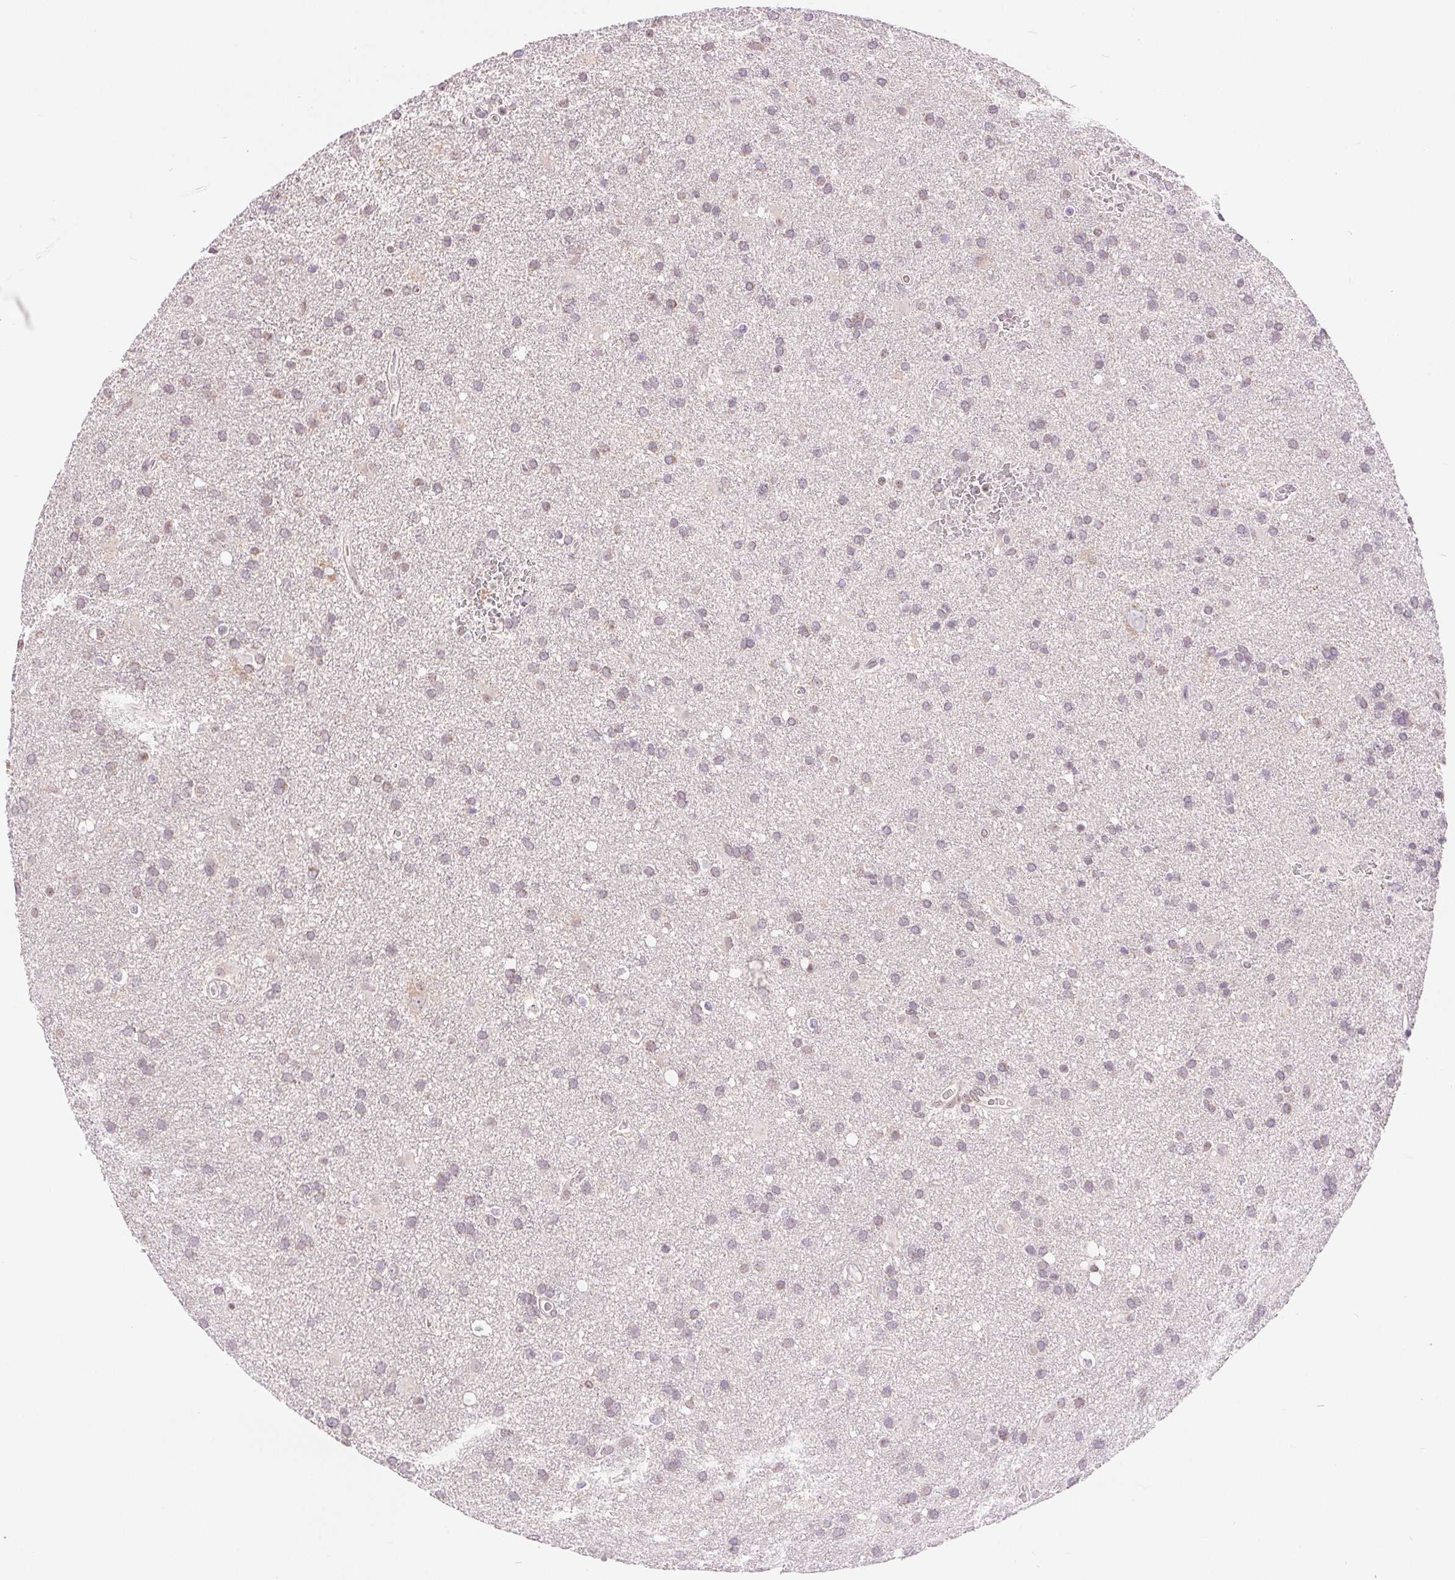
{"staining": {"intensity": "weak", "quantity": "<25%", "location": "cytoplasmic/membranous"}, "tissue": "glioma", "cell_type": "Tumor cells", "image_type": "cancer", "snomed": [{"axis": "morphology", "description": "Glioma, malignant, Low grade"}, {"axis": "topography", "description": "Brain"}], "caption": "An immunohistochemistry photomicrograph of malignant glioma (low-grade) is shown. There is no staining in tumor cells of malignant glioma (low-grade).", "gene": "POU2F2", "patient": {"sex": "male", "age": 66}}